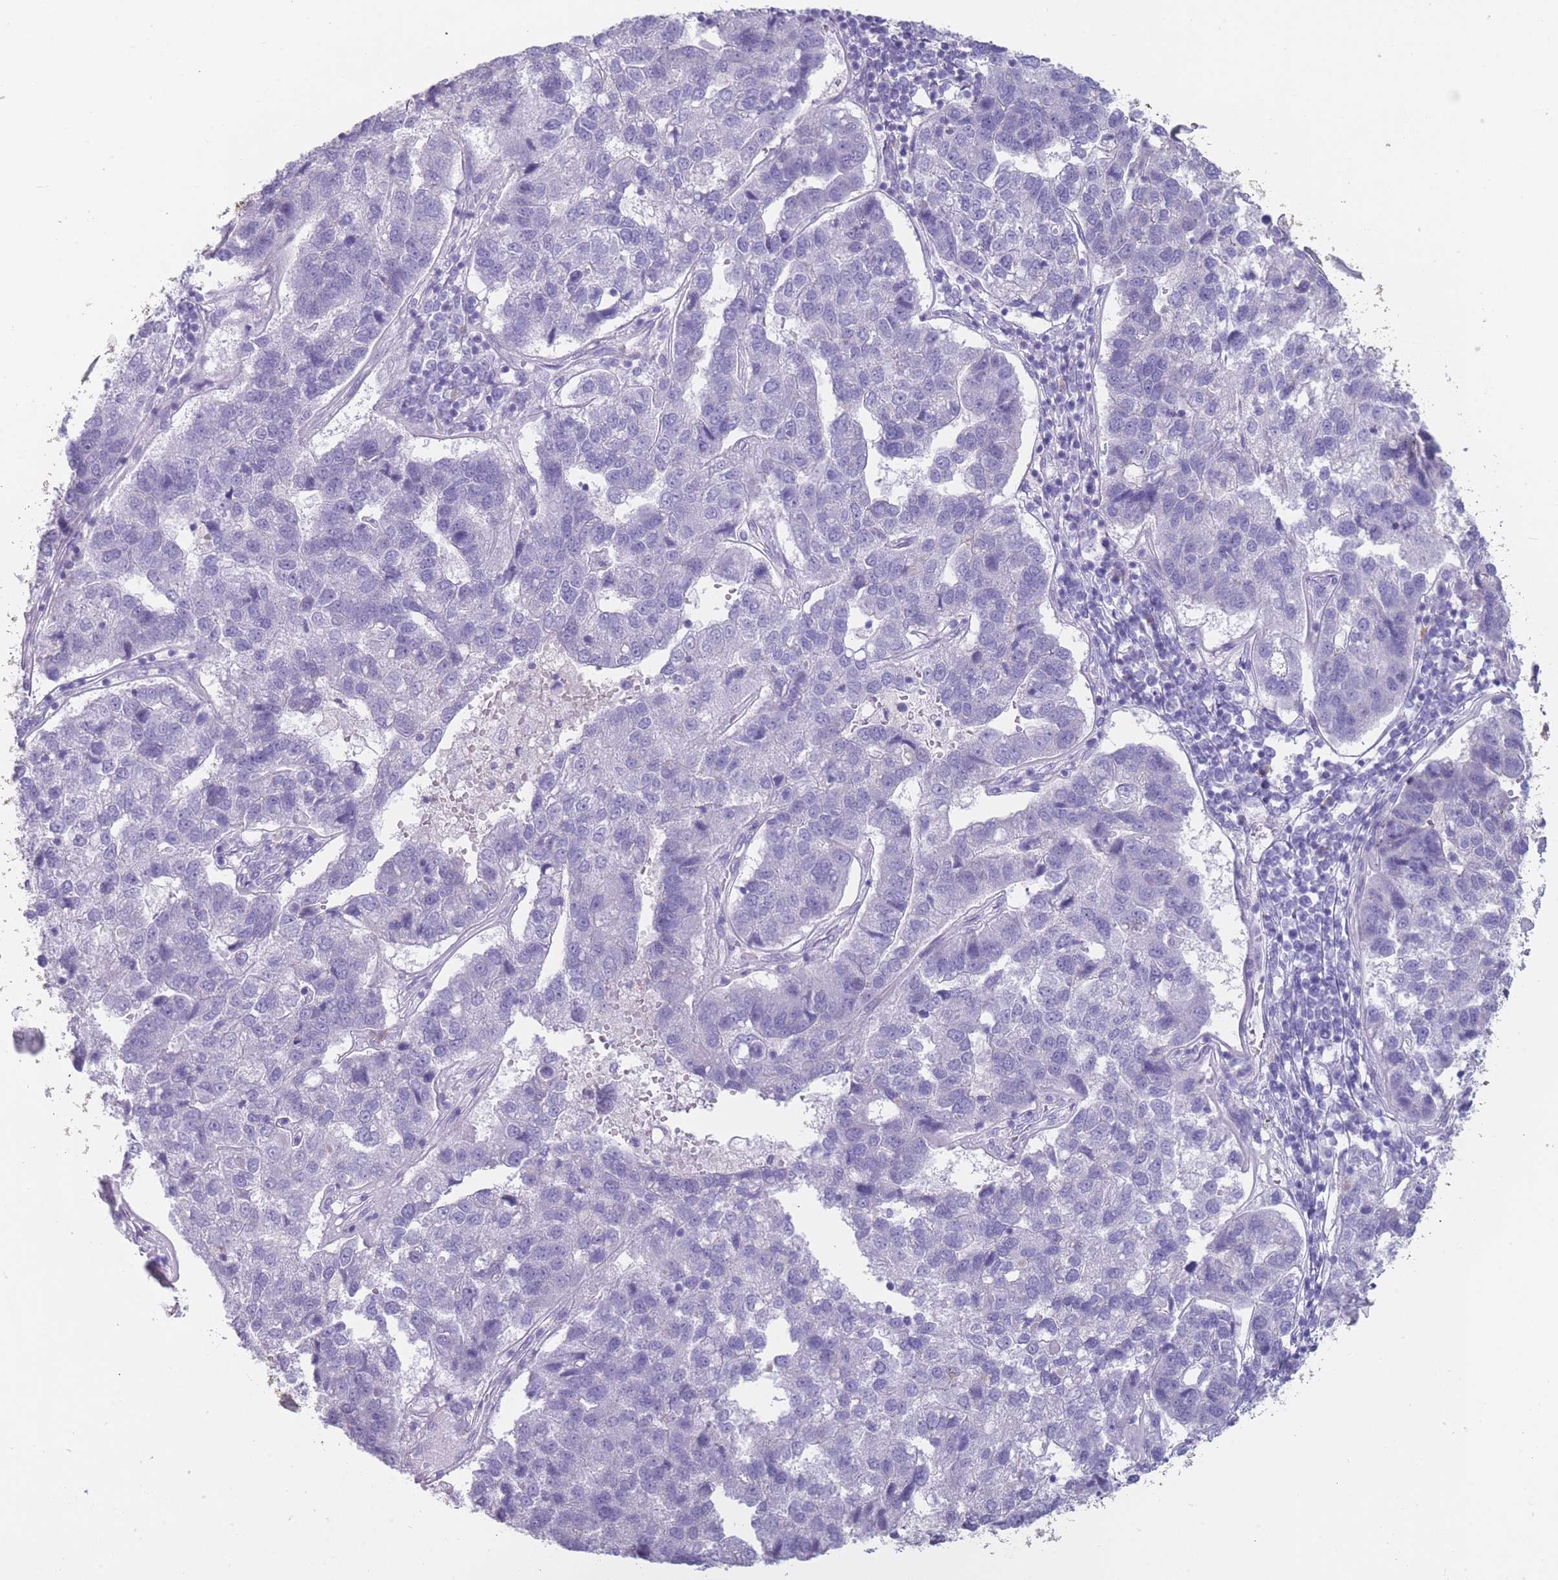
{"staining": {"intensity": "negative", "quantity": "none", "location": "none"}, "tissue": "pancreatic cancer", "cell_type": "Tumor cells", "image_type": "cancer", "snomed": [{"axis": "morphology", "description": "Adenocarcinoma, NOS"}, {"axis": "topography", "description": "Pancreas"}], "caption": "This is an IHC image of human pancreatic cancer. There is no positivity in tumor cells.", "gene": "DCANP1", "patient": {"sex": "female", "age": 61}}